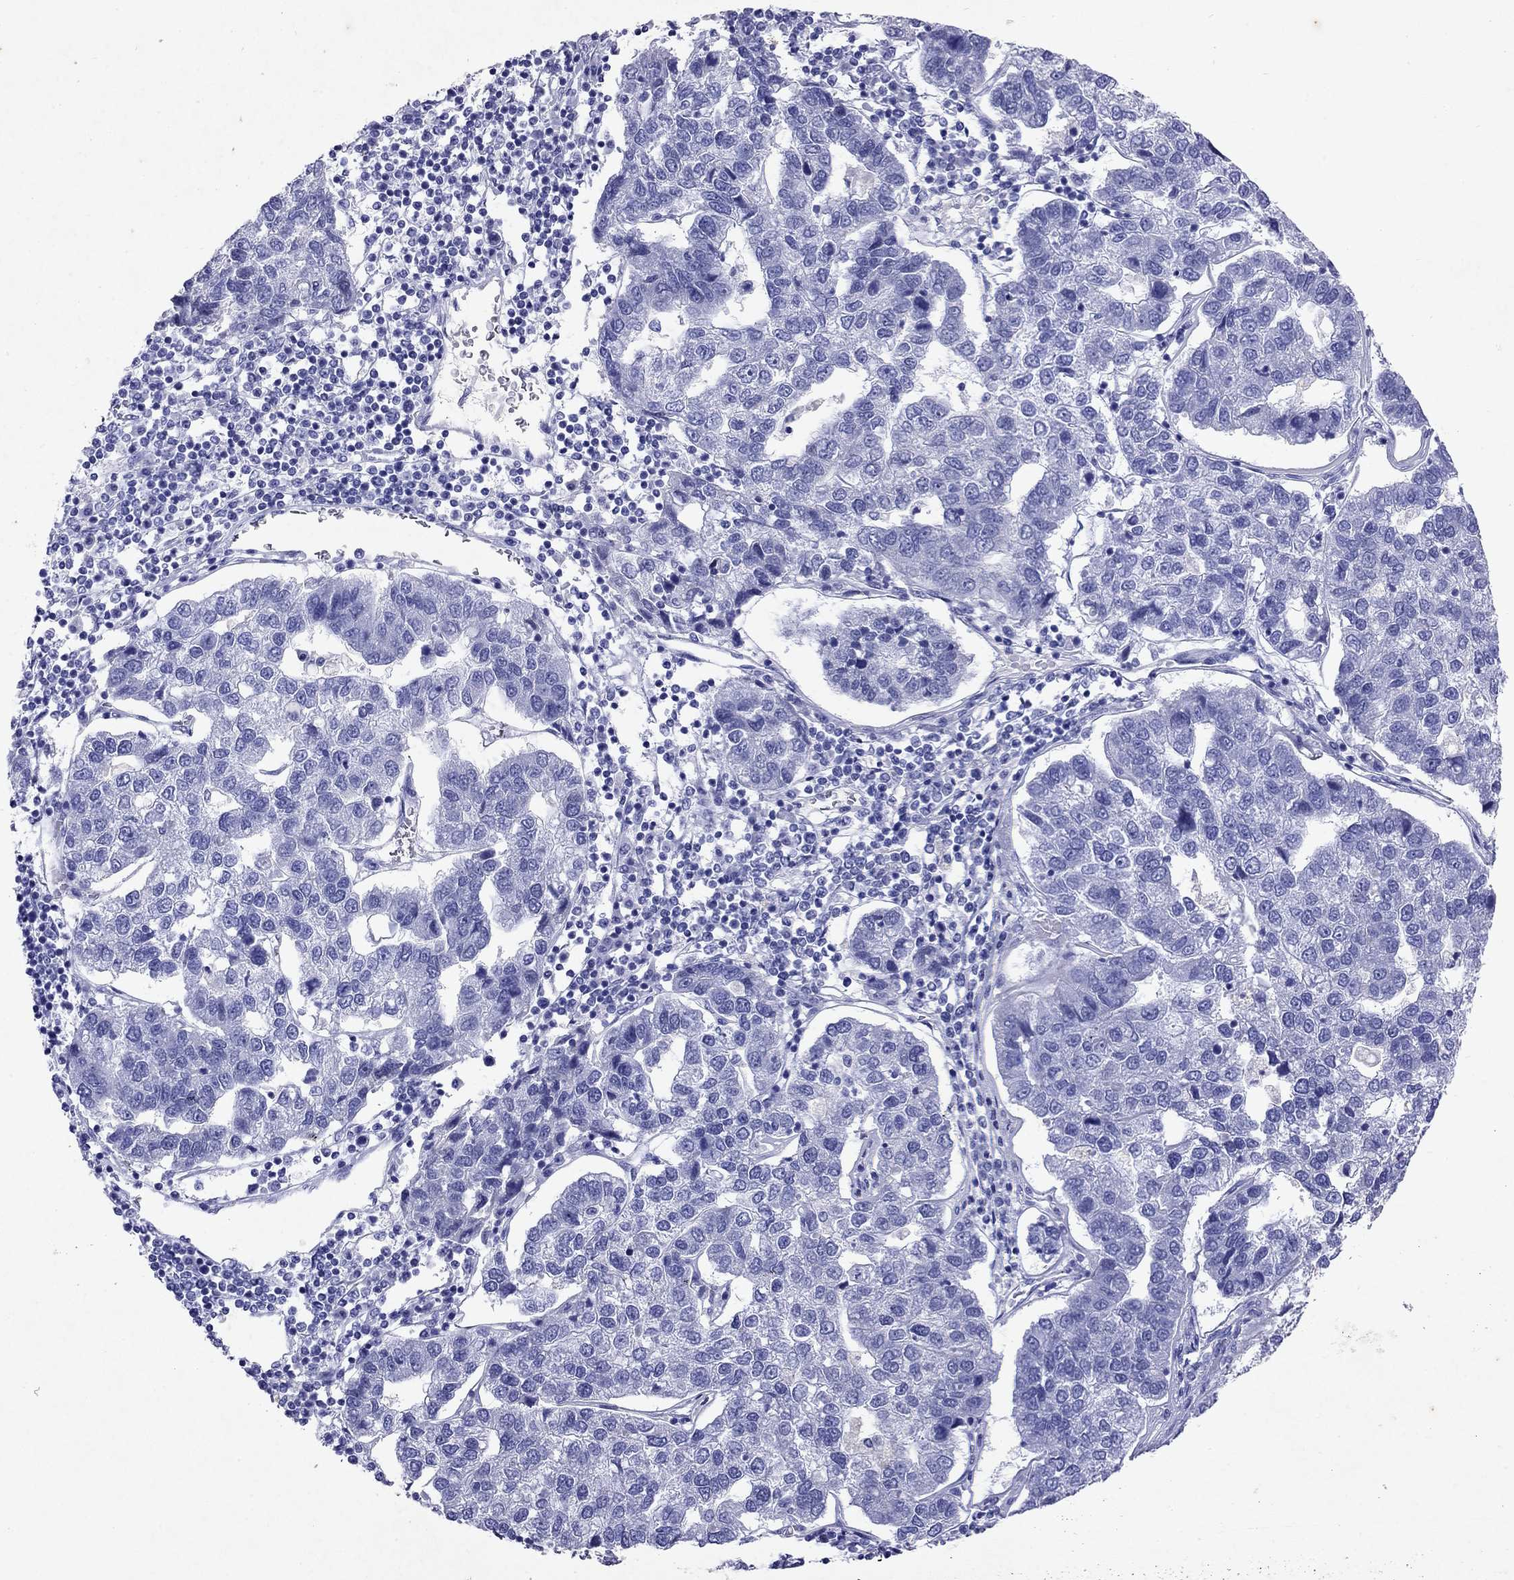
{"staining": {"intensity": "negative", "quantity": "none", "location": "none"}, "tissue": "pancreatic cancer", "cell_type": "Tumor cells", "image_type": "cancer", "snomed": [{"axis": "morphology", "description": "Adenocarcinoma, NOS"}, {"axis": "topography", "description": "Pancreas"}], "caption": "Human pancreatic cancer stained for a protein using immunohistochemistry shows no staining in tumor cells.", "gene": "ARMC12", "patient": {"sex": "female", "age": 61}}